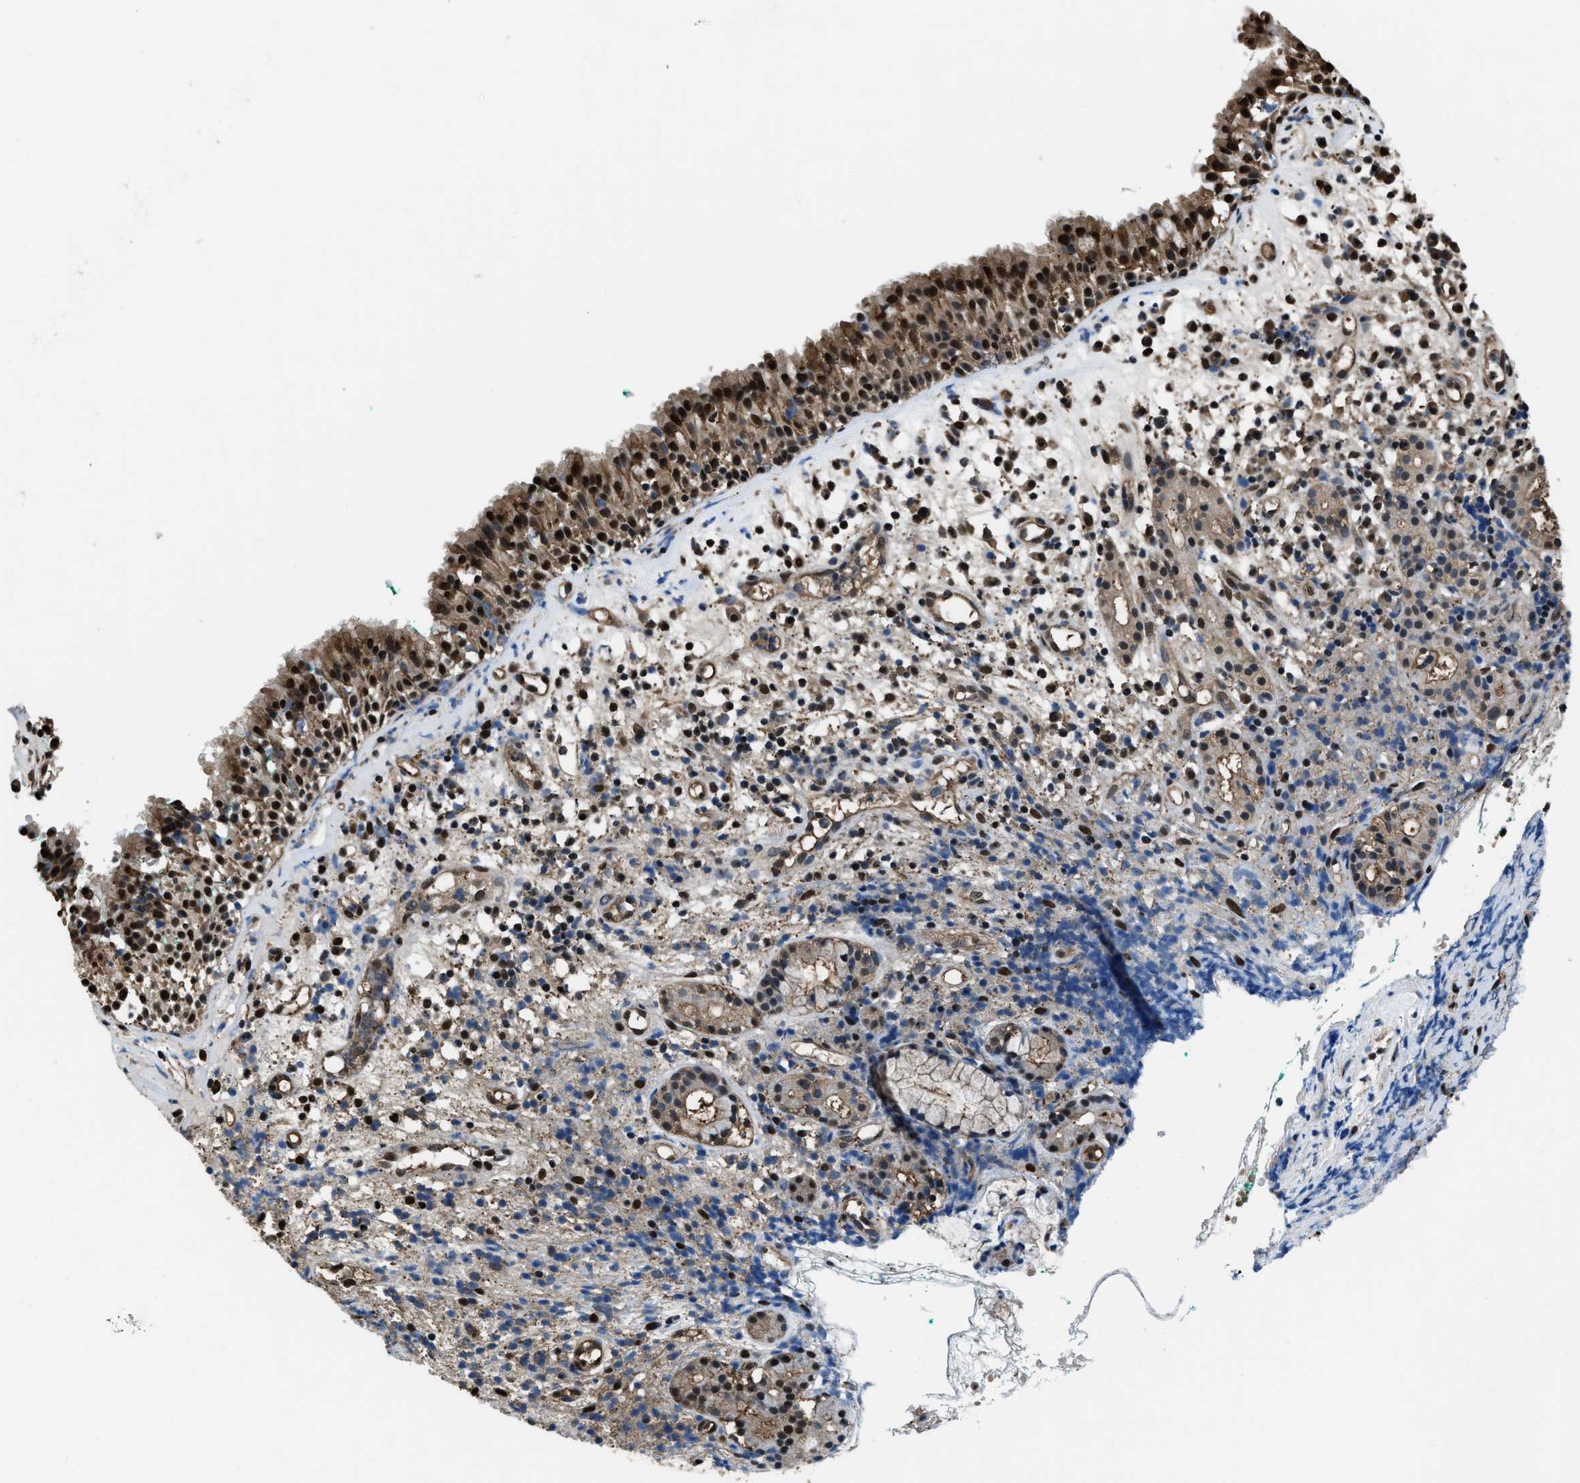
{"staining": {"intensity": "strong", "quantity": "25%-75%", "location": "cytoplasmic/membranous,nuclear"}, "tissue": "nasopharynx", "cell_type": "Respiratory epithelial cells", "image_type": "normal", "snomed": [{"axis": "morphology", "description": "Normal tissue, NOS"}, {"axis": "morphology", "description": "Basal cell carcinoma"}, {"axis": "topography", "description": "Cartilage tissue"}, {"axis": "topography", "description": "Nasopharynx"}, {"axis": "topography", "description": "Oral tissue"}], "caption": "Immunohistochemistry (IHC) photomicrograph of unremarkable nasopharynx: nasopharynx stained using IHC exhibits high levels of strong protein expression localized specifically in the cytoplasmic/membranous,nuclear of respiratory epithelial cells, appearing as a cytoplasmic/membranous,nuclear brown color.", "gene": "FNTA", "patient": {"sex": "female", "age": 77}}